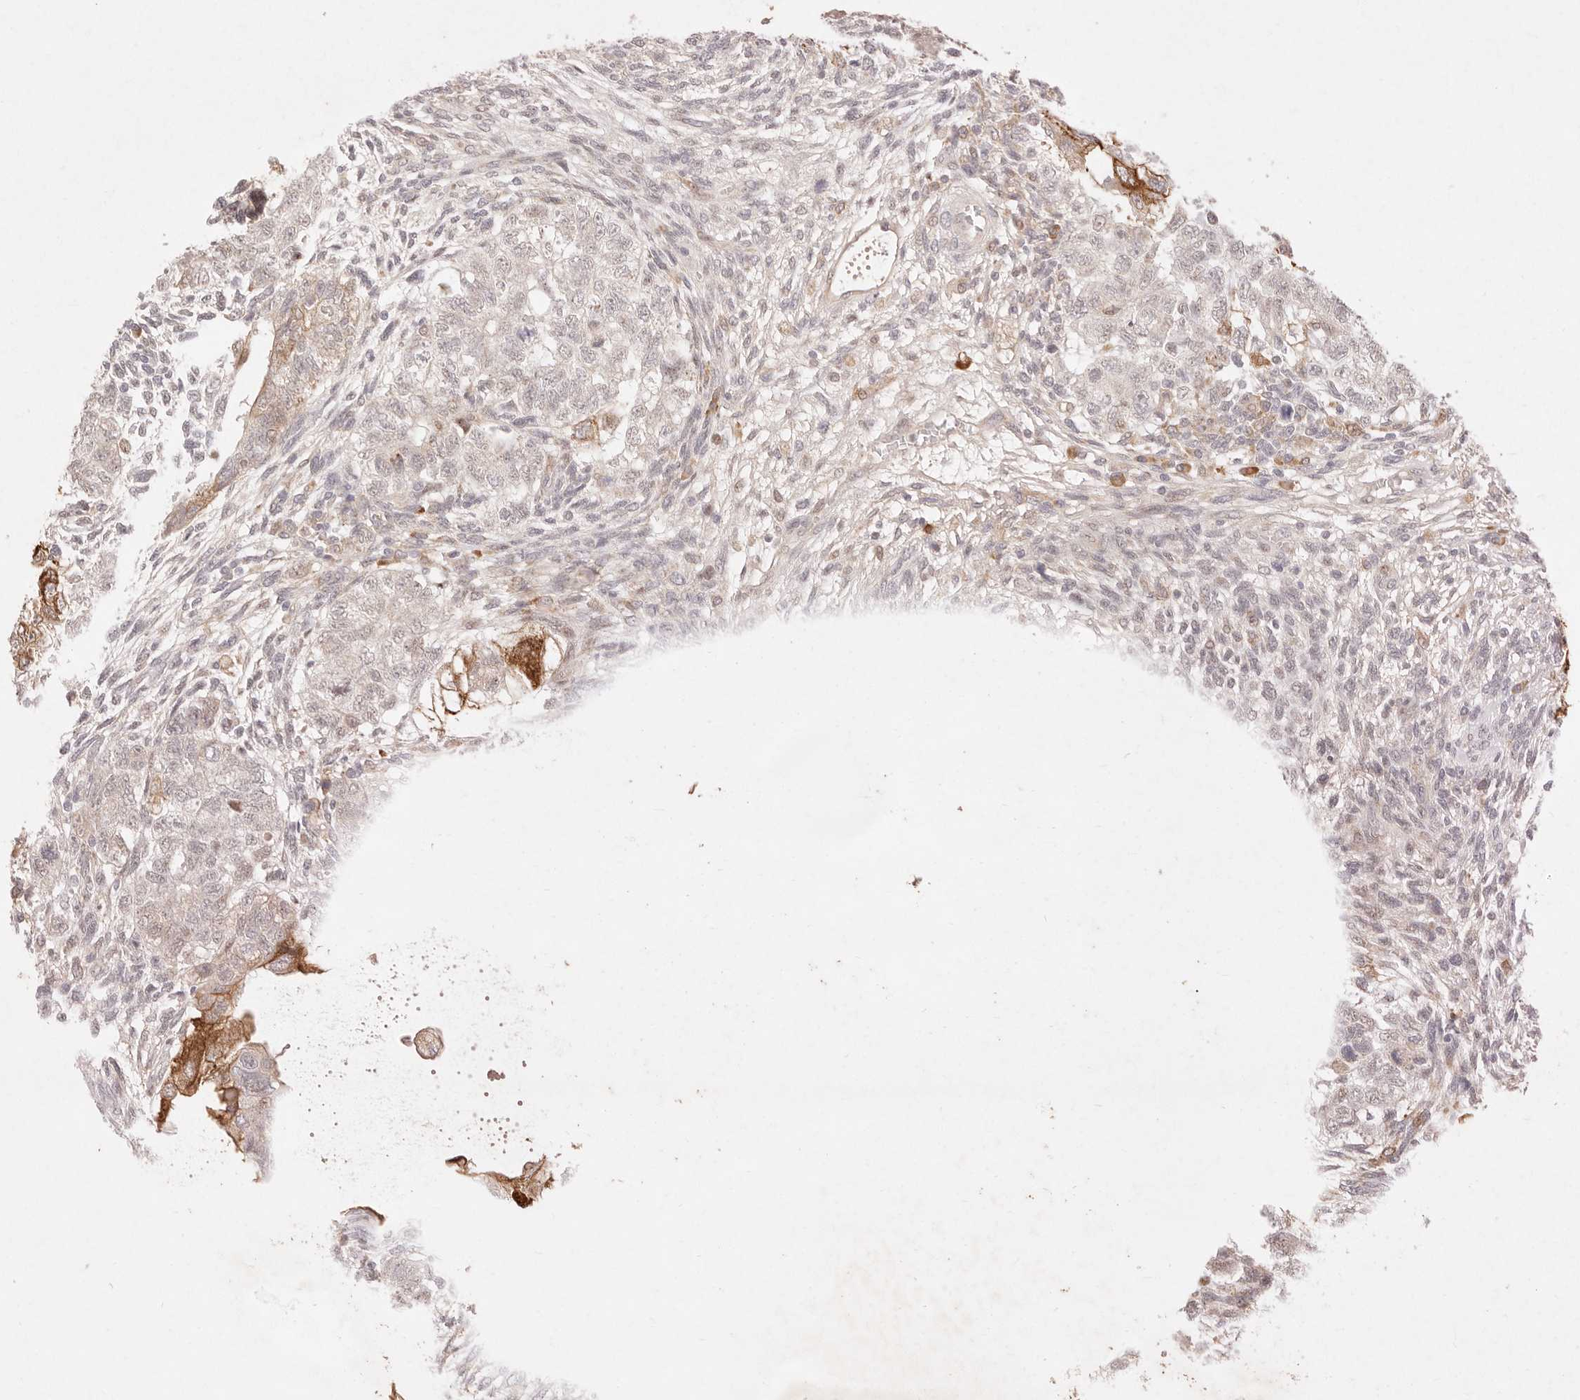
{"staining": {"intensity": "negative", "quantity": "none", "location": "none"}, "tissue": "testis cancer", "cell_type": "Tumor cells", "image_type": "cancer", "snomed": [{"axis": "morphology", "description": "Carcinoma, Embryonal, NOS"}, {"axis": "topography", "description": "Testis"}], "caption": "Tumor cells are negative for brown protein staining in embryonal carcinoma (testis). (Stains: DAB (3,3'-diaminobenzidine) IHC with hematoxylin counter stain, Microscopy: brightfield microscopy at high magnification).", "gene": "C1orf127", "patient": {"sex": "male", "age": 37}}